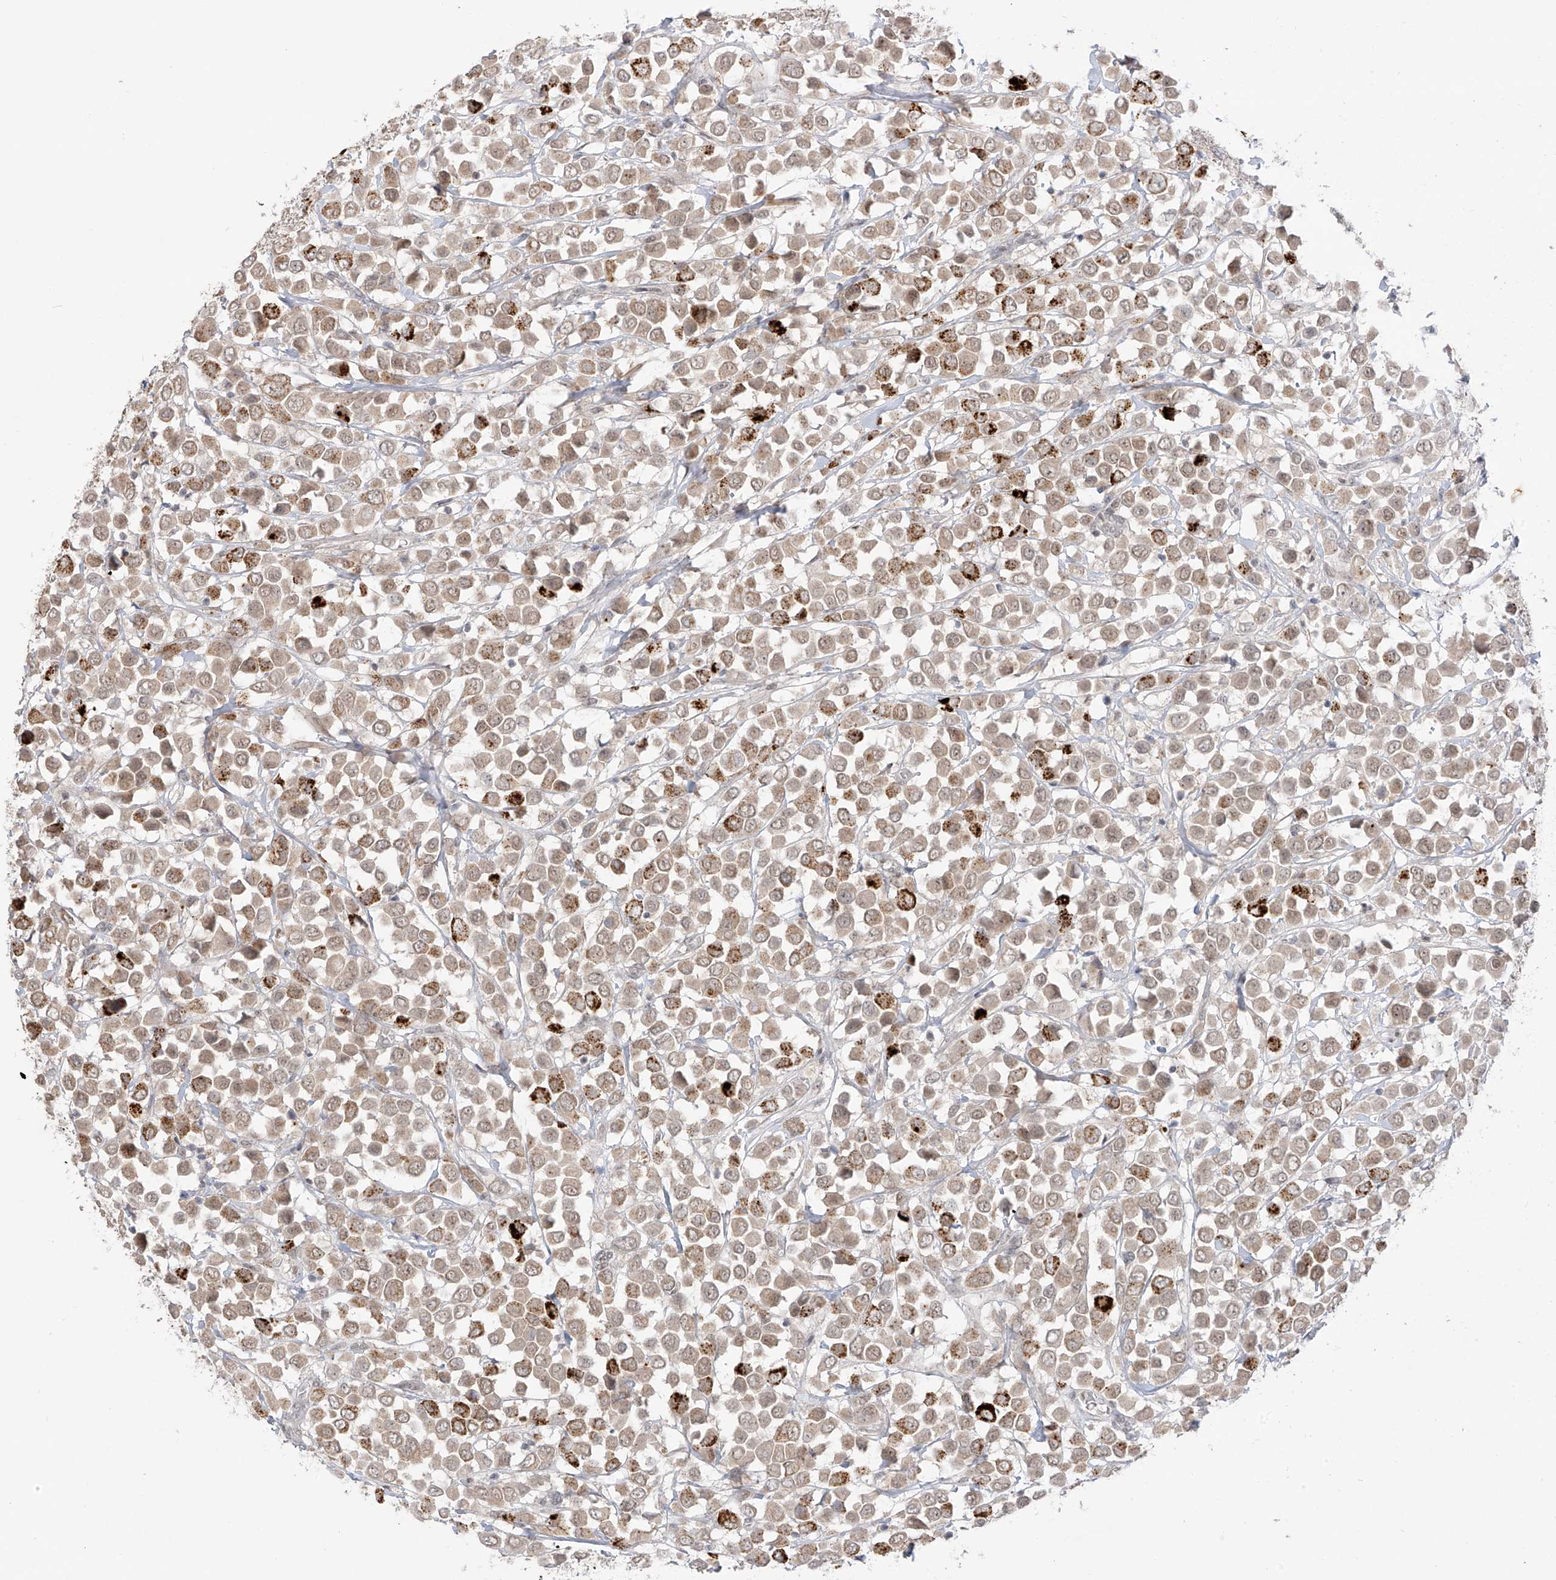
{"staining": {"intensity": "moderate", "quantity": "25%-75%", "location": "cytoplasmic/membranous"}, "tissue": "breast cancer", "cell_type": "Tumor cells", "image_type": "cancer", "snomed": [{"axis": "morphology", "description": "Duct carcinoma"}, {"axis": "topography", "description": "Breast"}], "caption": "An immunohistochemistry (IHC) micrograph of neoplastic tissue is shown. Protein staining in brown labels moderate cytoplasmic/membranous positivity in infiltrating ductal carcinoma (breast) within tumor cells.", "gene": "OGT", "patient": {"sex": "female", "age": 61}}